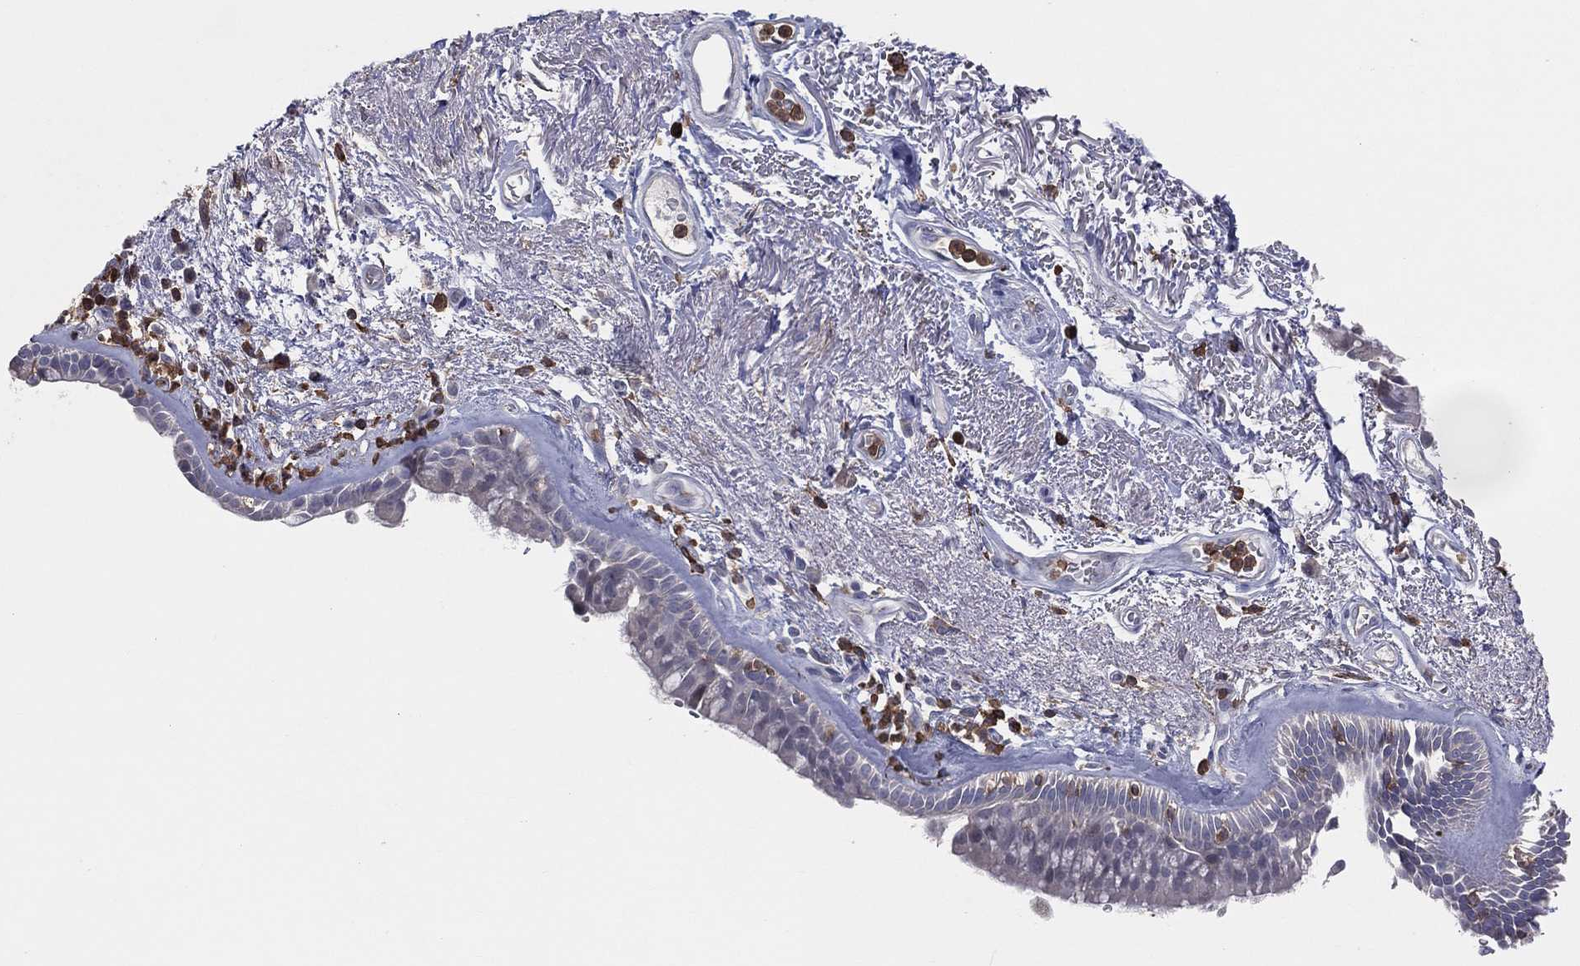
{"staining": {"intensity": "negative", "quantity": "none", "location": "none"}, "tissue": "bronchus", "cell_type": "Respiratory epithelial cells", "image_type": "normal", "snomed": [{"axis": "morphology", "description": "Normal tissue, NOS"}, {"axis": "topography", "description": "Bronchus"}], "caption": "Normal bronchus was stained to show a protein in brown. There is no significant expression in respiratory epithelial cells.", "gene": "PSTPIP1", "patient": {"sex": "male", "age": 82}}